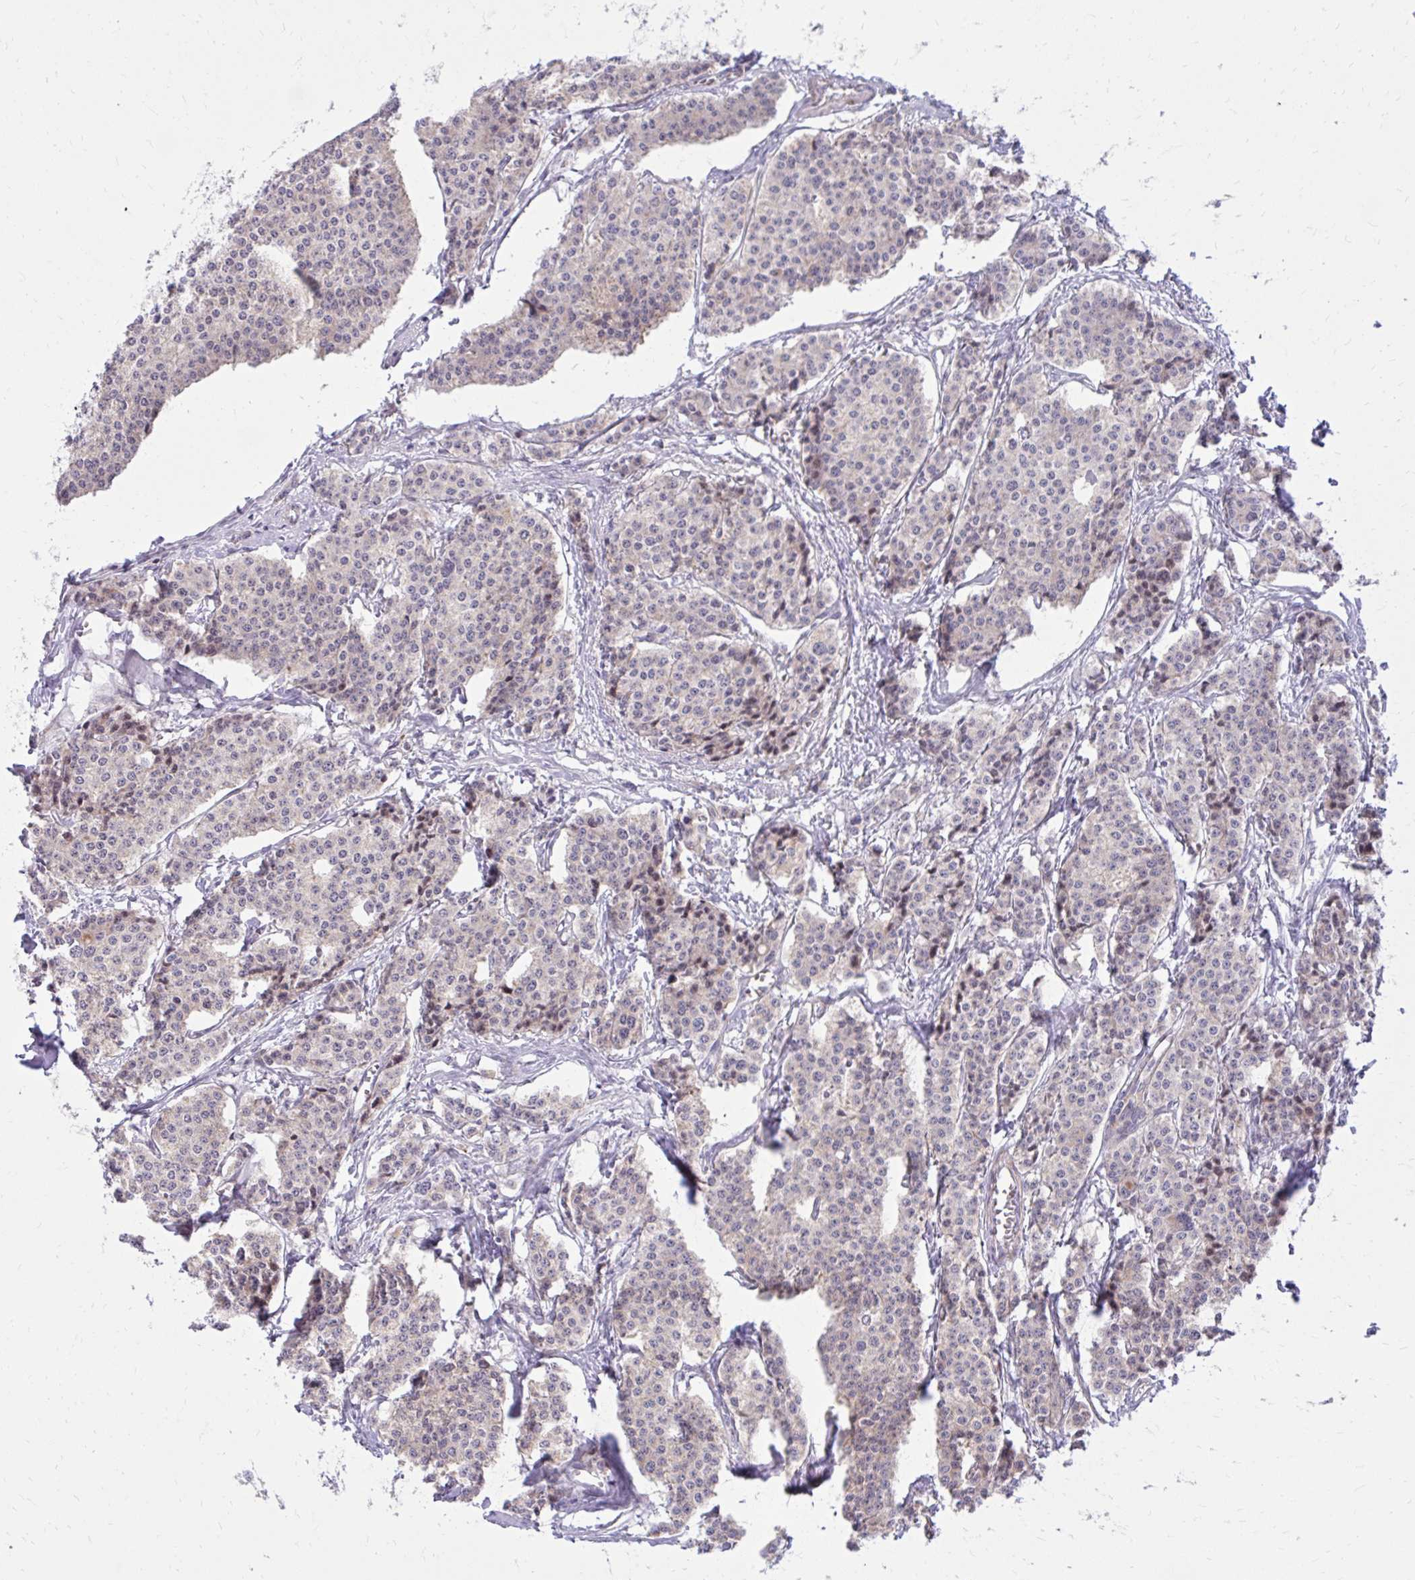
{"staining": {"intensity": "negative", "quantity": "none", "location": "none"}, "tissue": "carcinoid", "cell_type": "Tumor cells", "image_type": "cancer", "snomed": [{"axis": "morphology", "description": "Carcinoid, malignant, NOS"}, {"axis": "topography", "description": "Small intestine"}], "caption": "Image shows no protein staining in tumor cells of carcinoid (malignant) tissue.", "gene": "GPRIN3", "patient": {"sex": "female", "age": 64}}